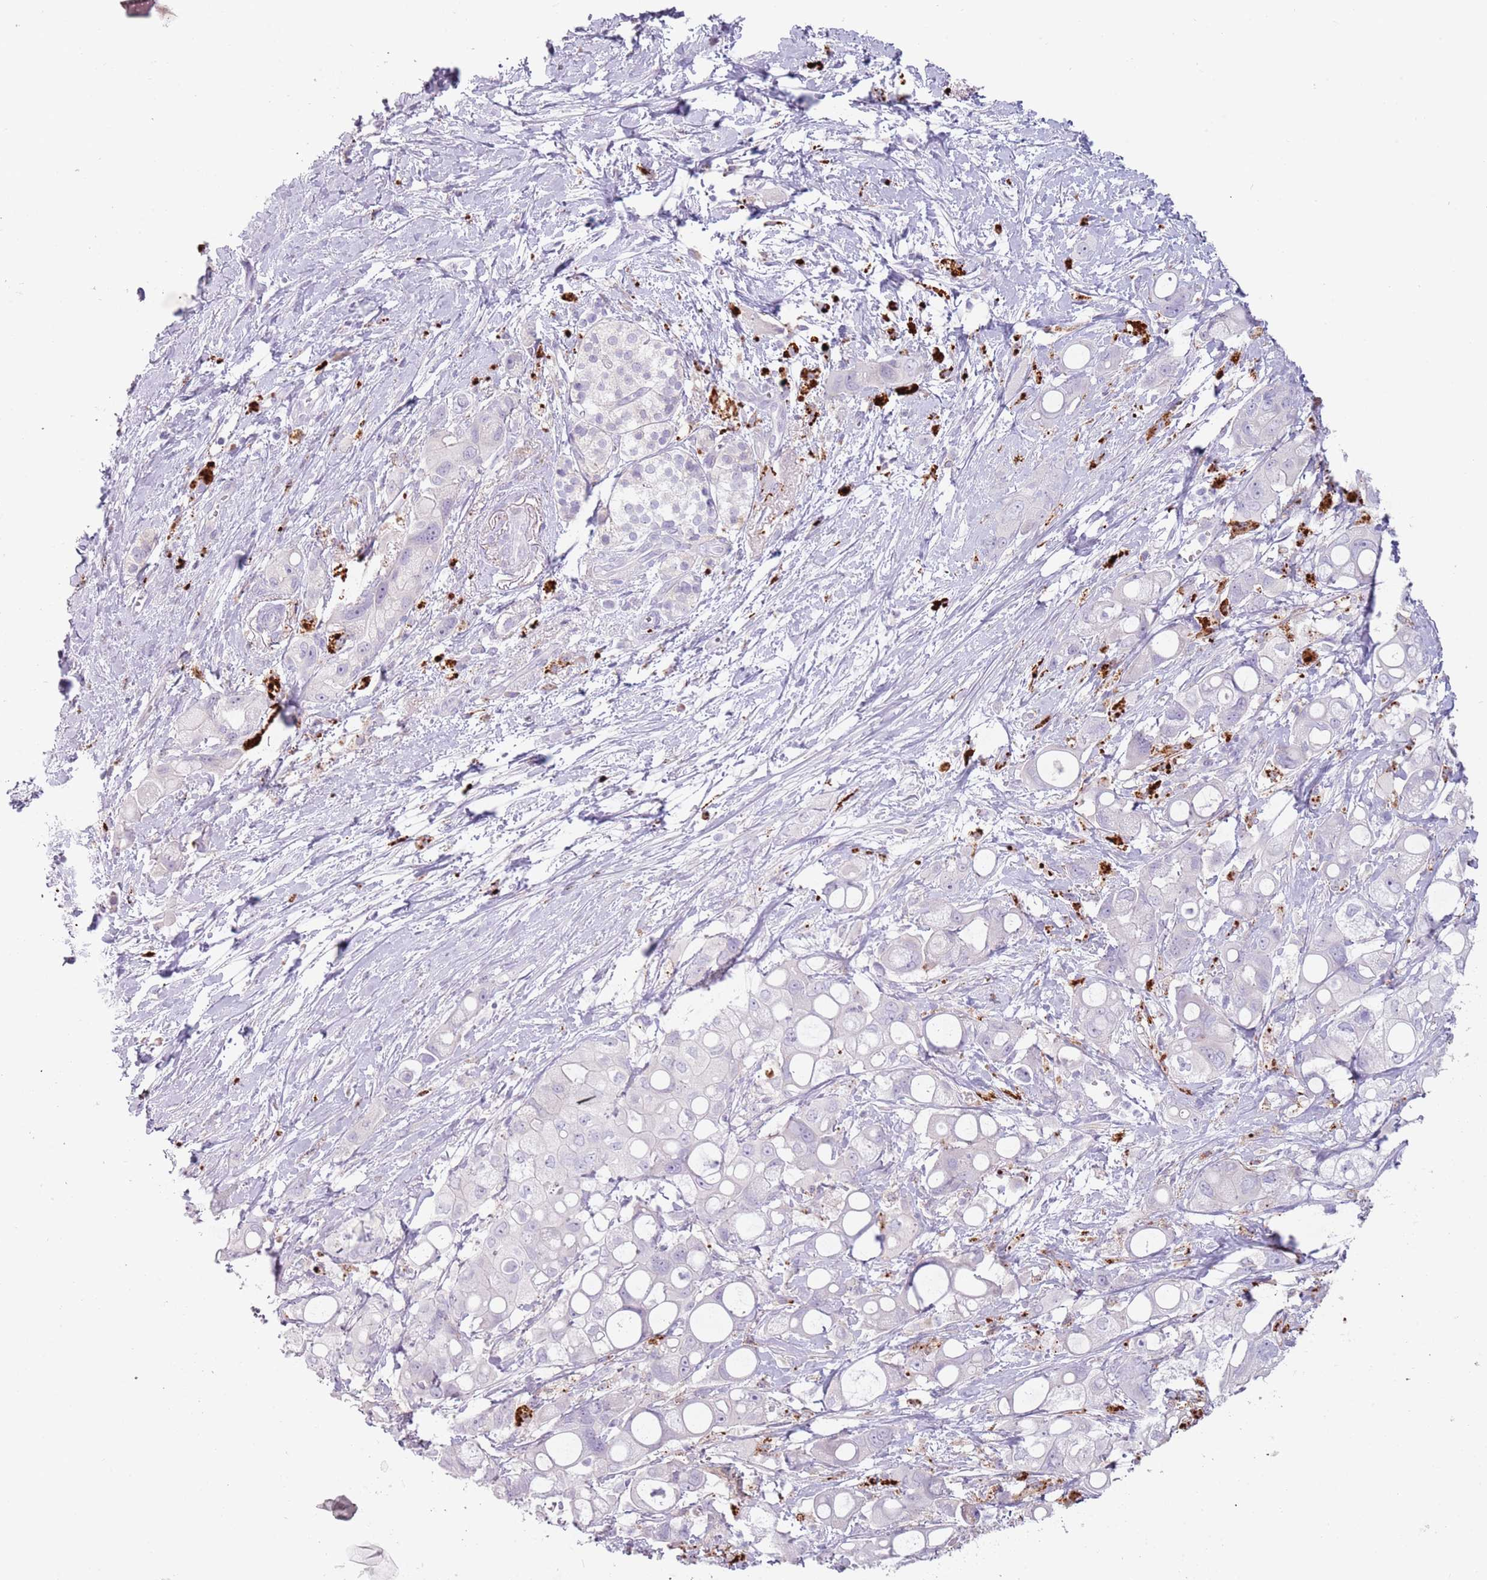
{"staining": {"intensity": "negative", "quantity": "none", "location": "none"}, "tissue": "pancreatic cancer", "cell_type": "Tumor cells", "image_type": "cancer", "snomed": [{"axis": "morphology", "description": "Adenocarcinoma, NOS"}, {"axis": "topography", "description": "Pancreas"}], "caption": "A micrograph of human adenocarcinoma (pancreatic) is negative for staining in tumor cells.", "gene": "NWD2", "patient": {"sex": "male", "age": 68}}